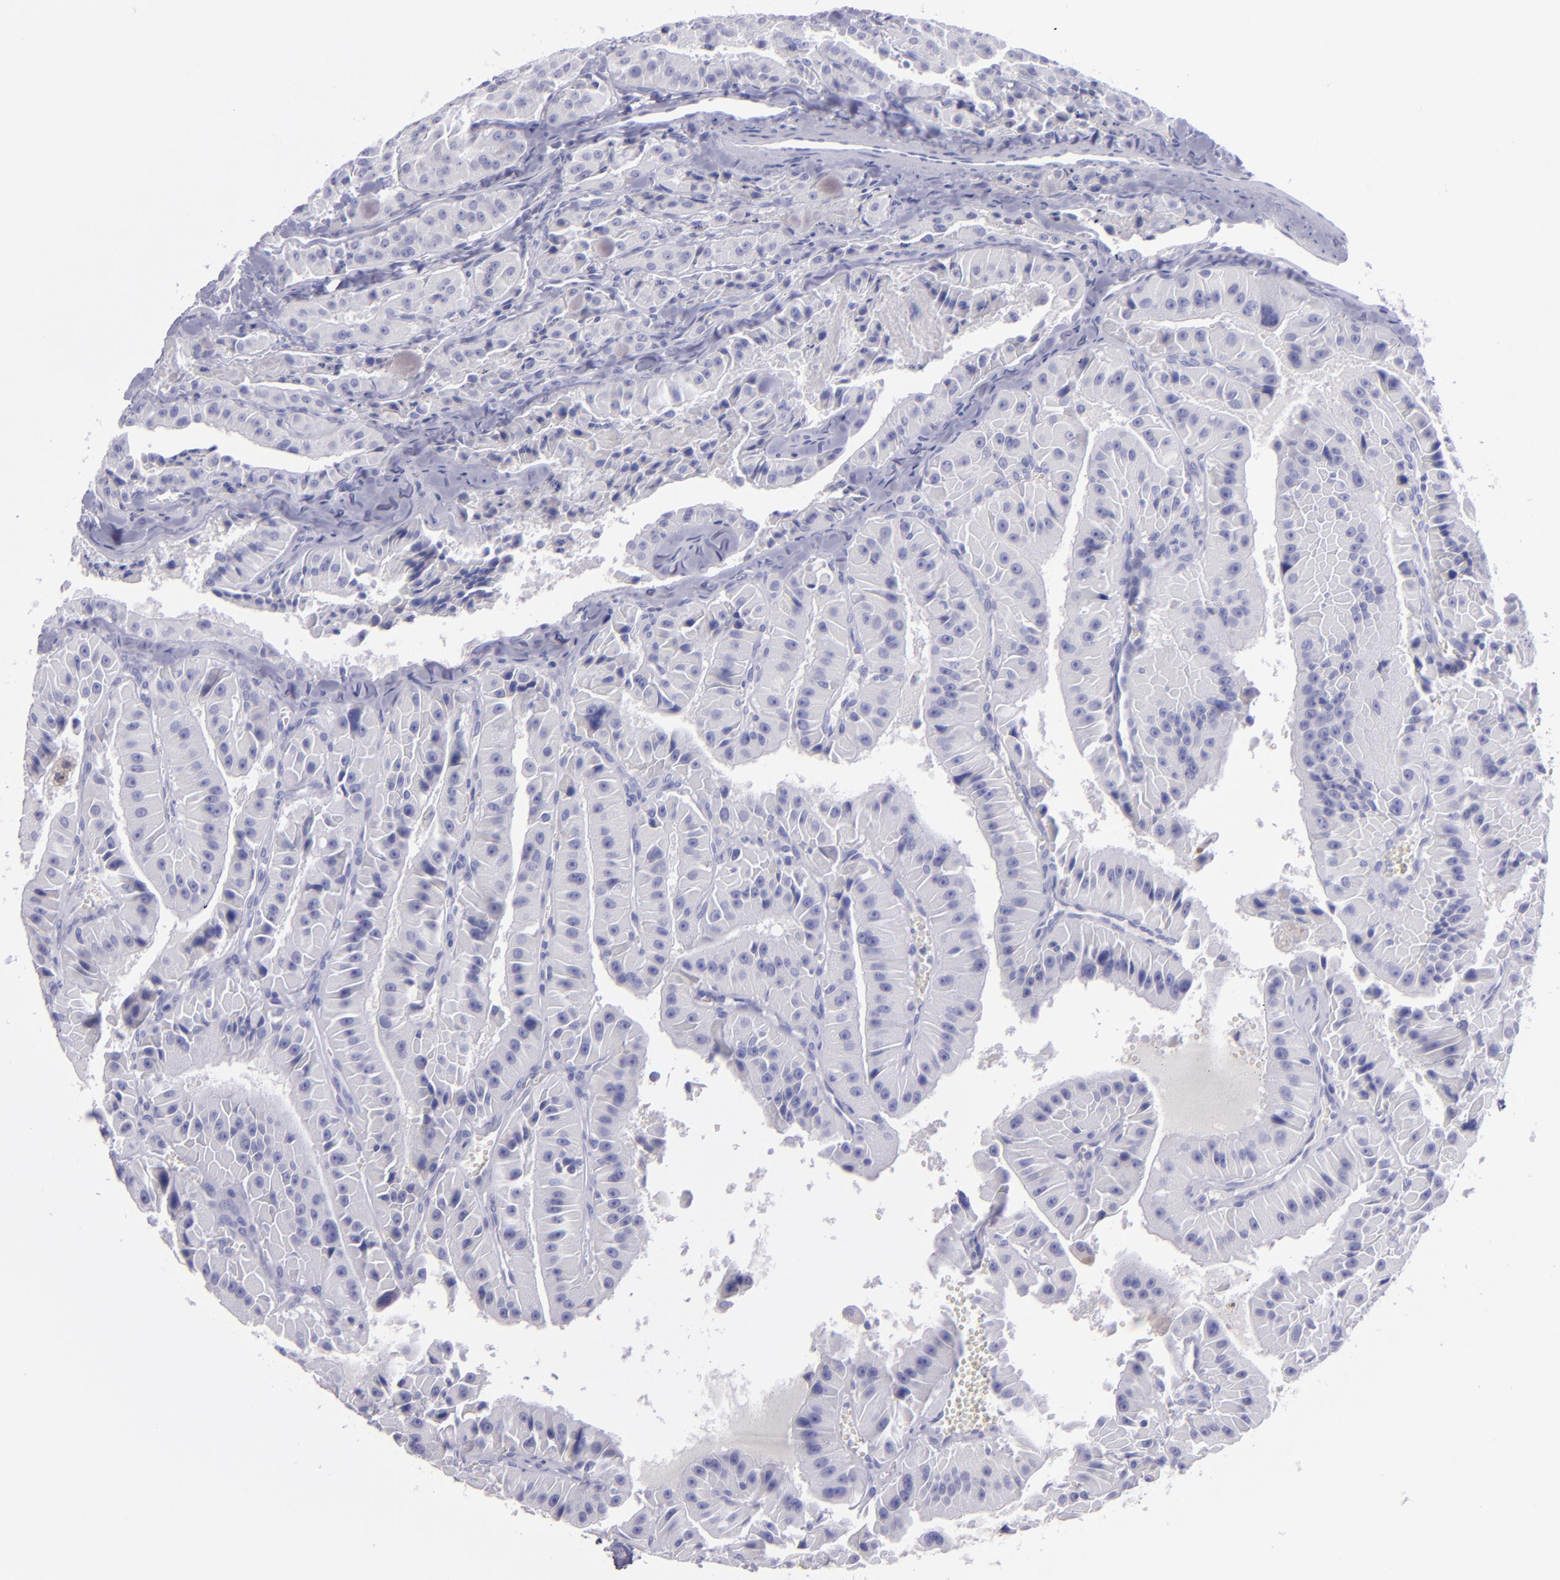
{"staining": {"intensity": "negative", "quantity": "none", "location": "none"}, "tissue": "thyroid cancer", "cell_type": "Tumor cells", "image_type": "cancer", "snomed": [{"axis": "morphology", "description": "Carcinoma, NOS"}, {"axis": "topography", "description": "Thyroid gland"}], "caption": "This is a micrograph of IHC staining of carcinoma (thyroid), which shows no expression in tumor cells.", "gene": "TNNT3", "patient": {"sex": "male", "age": 76}}